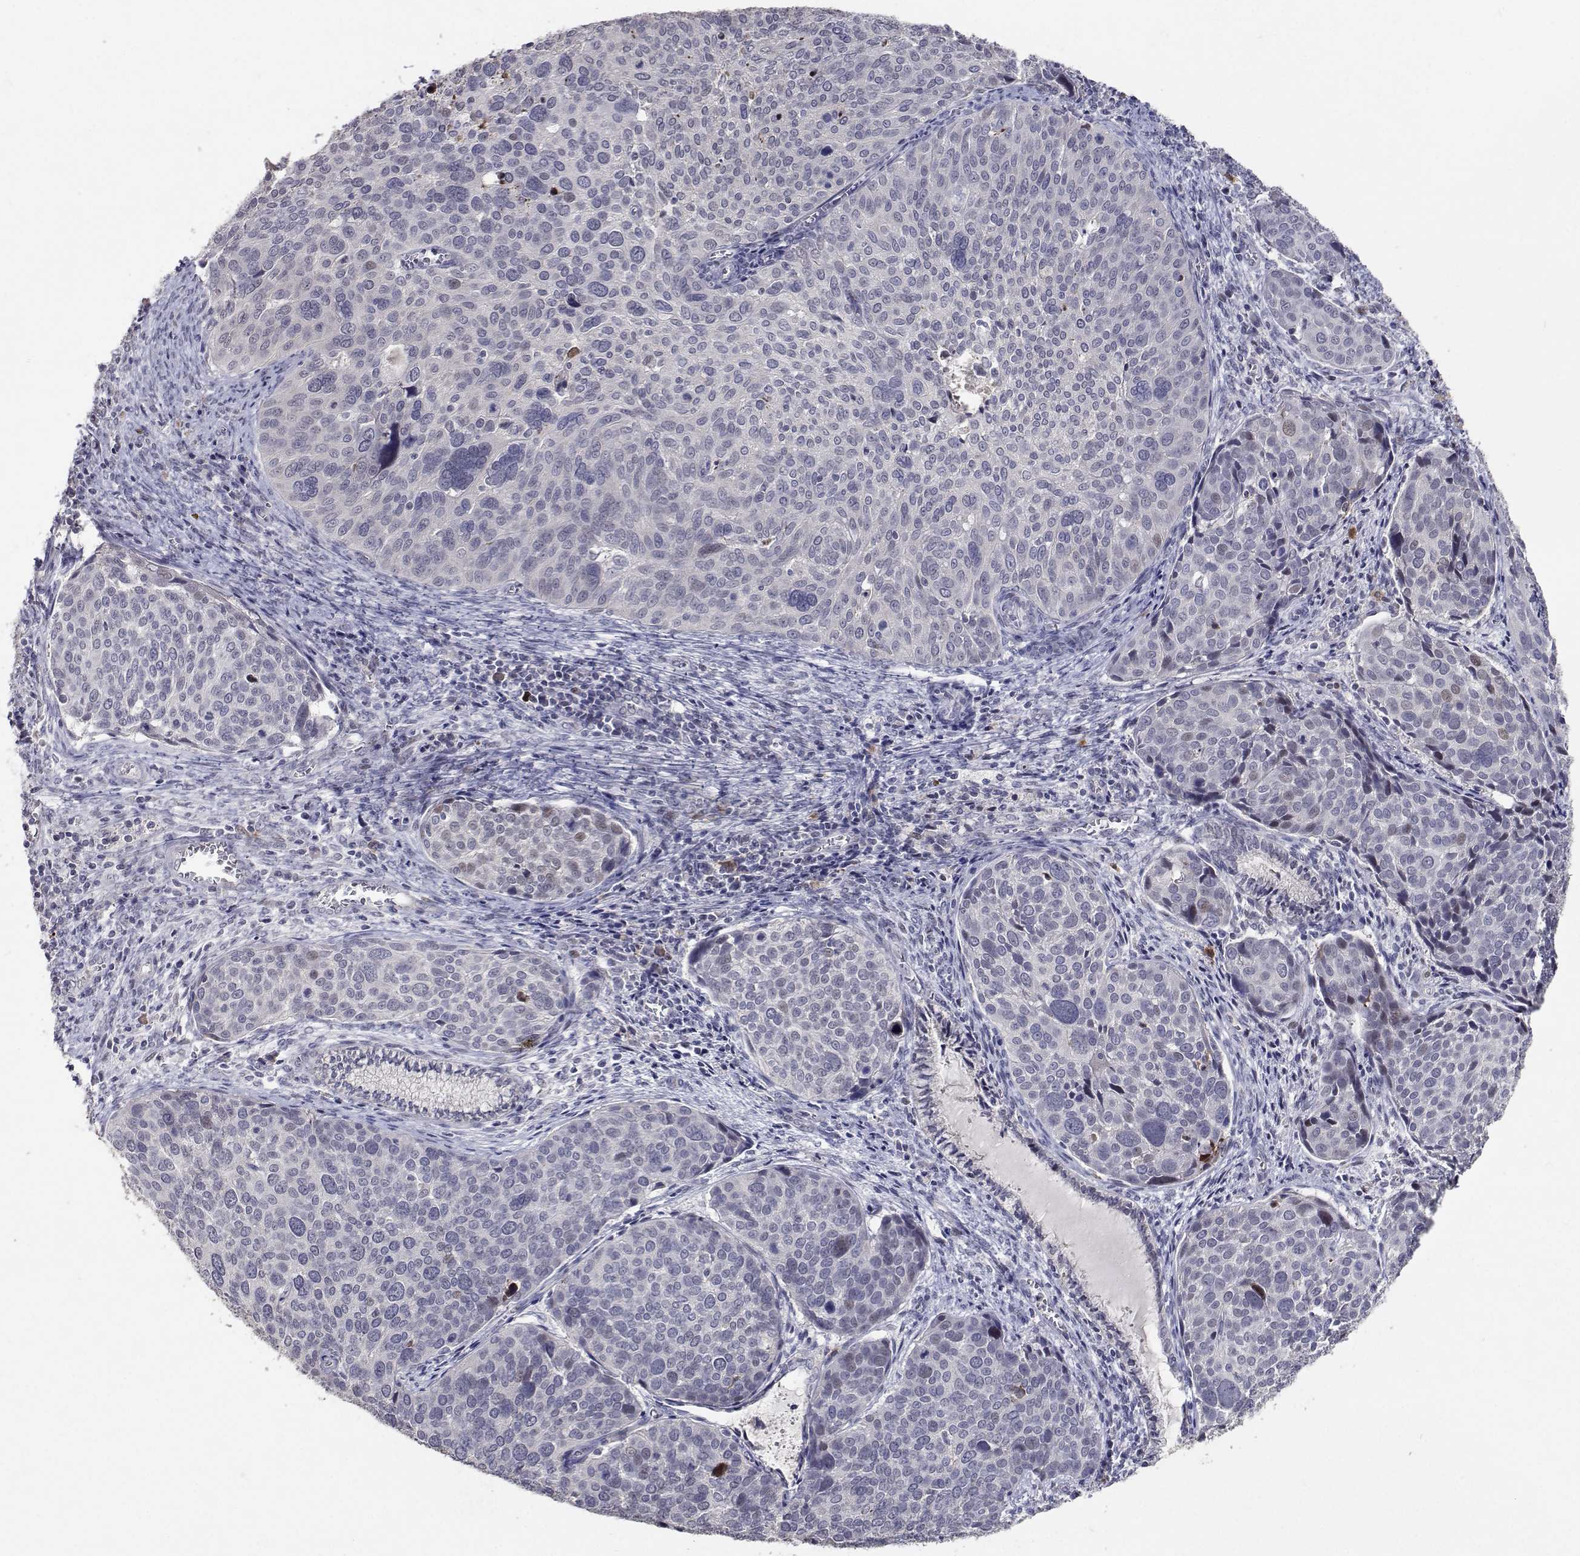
{"staining": {"intensity": "moderate", "quantity": "<25%", "location": "nuclear"}, "tissue": "cervical cancer", "cell_type": "Tumor cells", "image_type": "cancer", "snomed": [{"axis": "morphology", "description": "Squamous cell carcinoma, NOS"}, {"axis": "topography", "description": "Cervix"}], "caption": "Cervical cancer (squamous cell carcinoma) stained with a protein marker demonstrates moderate staining in tumor cells.", "gene": "RBPJL", "patient": {"sex": "female", "age": 39}}